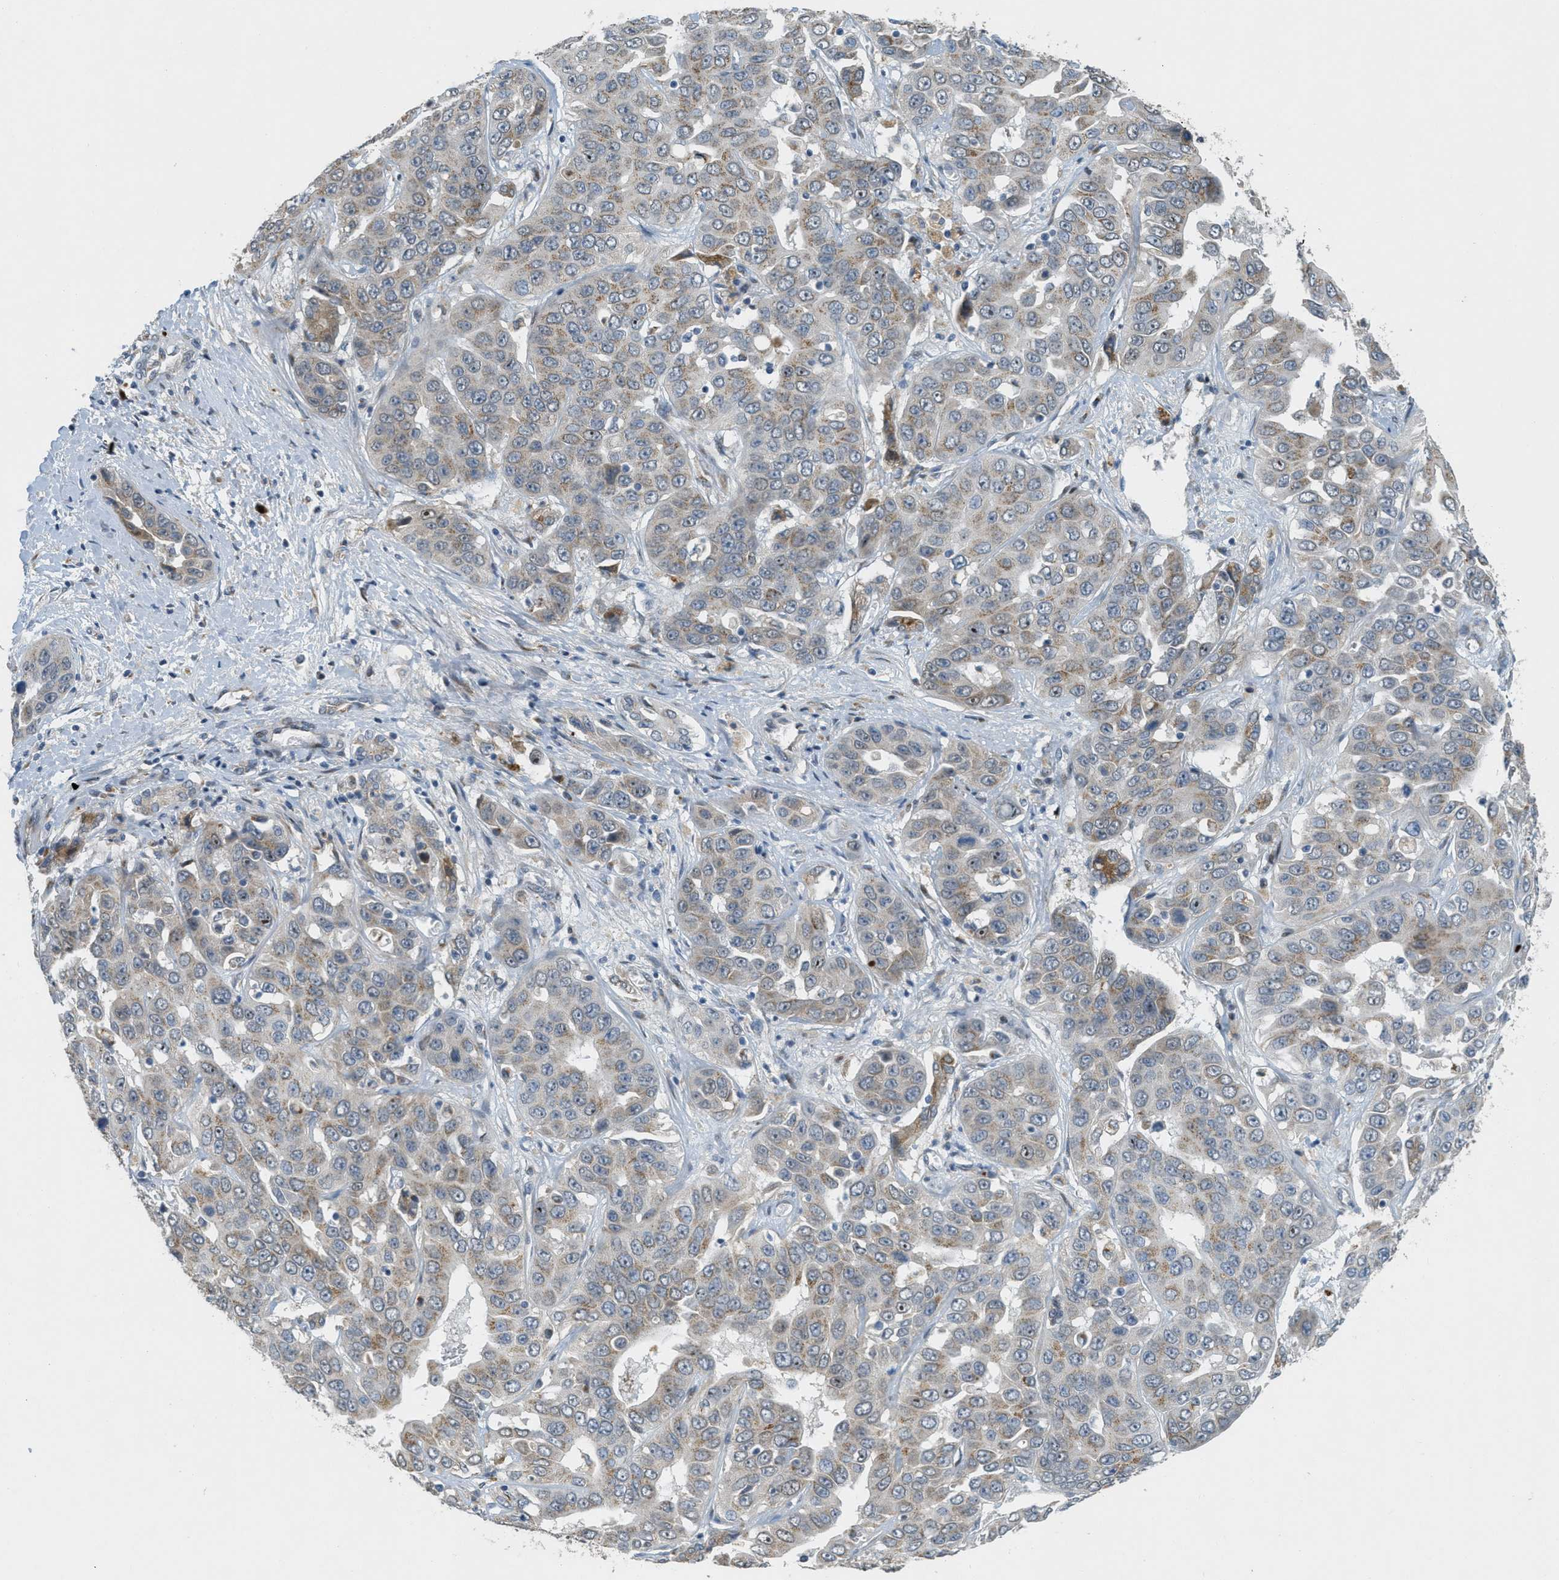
{"staining": {"intensity": "weak", "quantity": ">75%", "location": "cytoplasmic/membranous"}, "tissue": "liver cancer", "cell_type": "Tumor cells", "image_type": "cancer", "snomed": [{"axis": "morphology", "description": "Cholangiocarcinoma"}, {"axis": "topography", "description": "Liver"}], "caption": "IHC image of human liver cancer stained for a protein (brown), which exhibits low levels of weak cytoplasmic/membranous expression in about >75% of tumor cells.", "gene": "ZFPL1", "patient": {"sex": "female", "age": 52}}